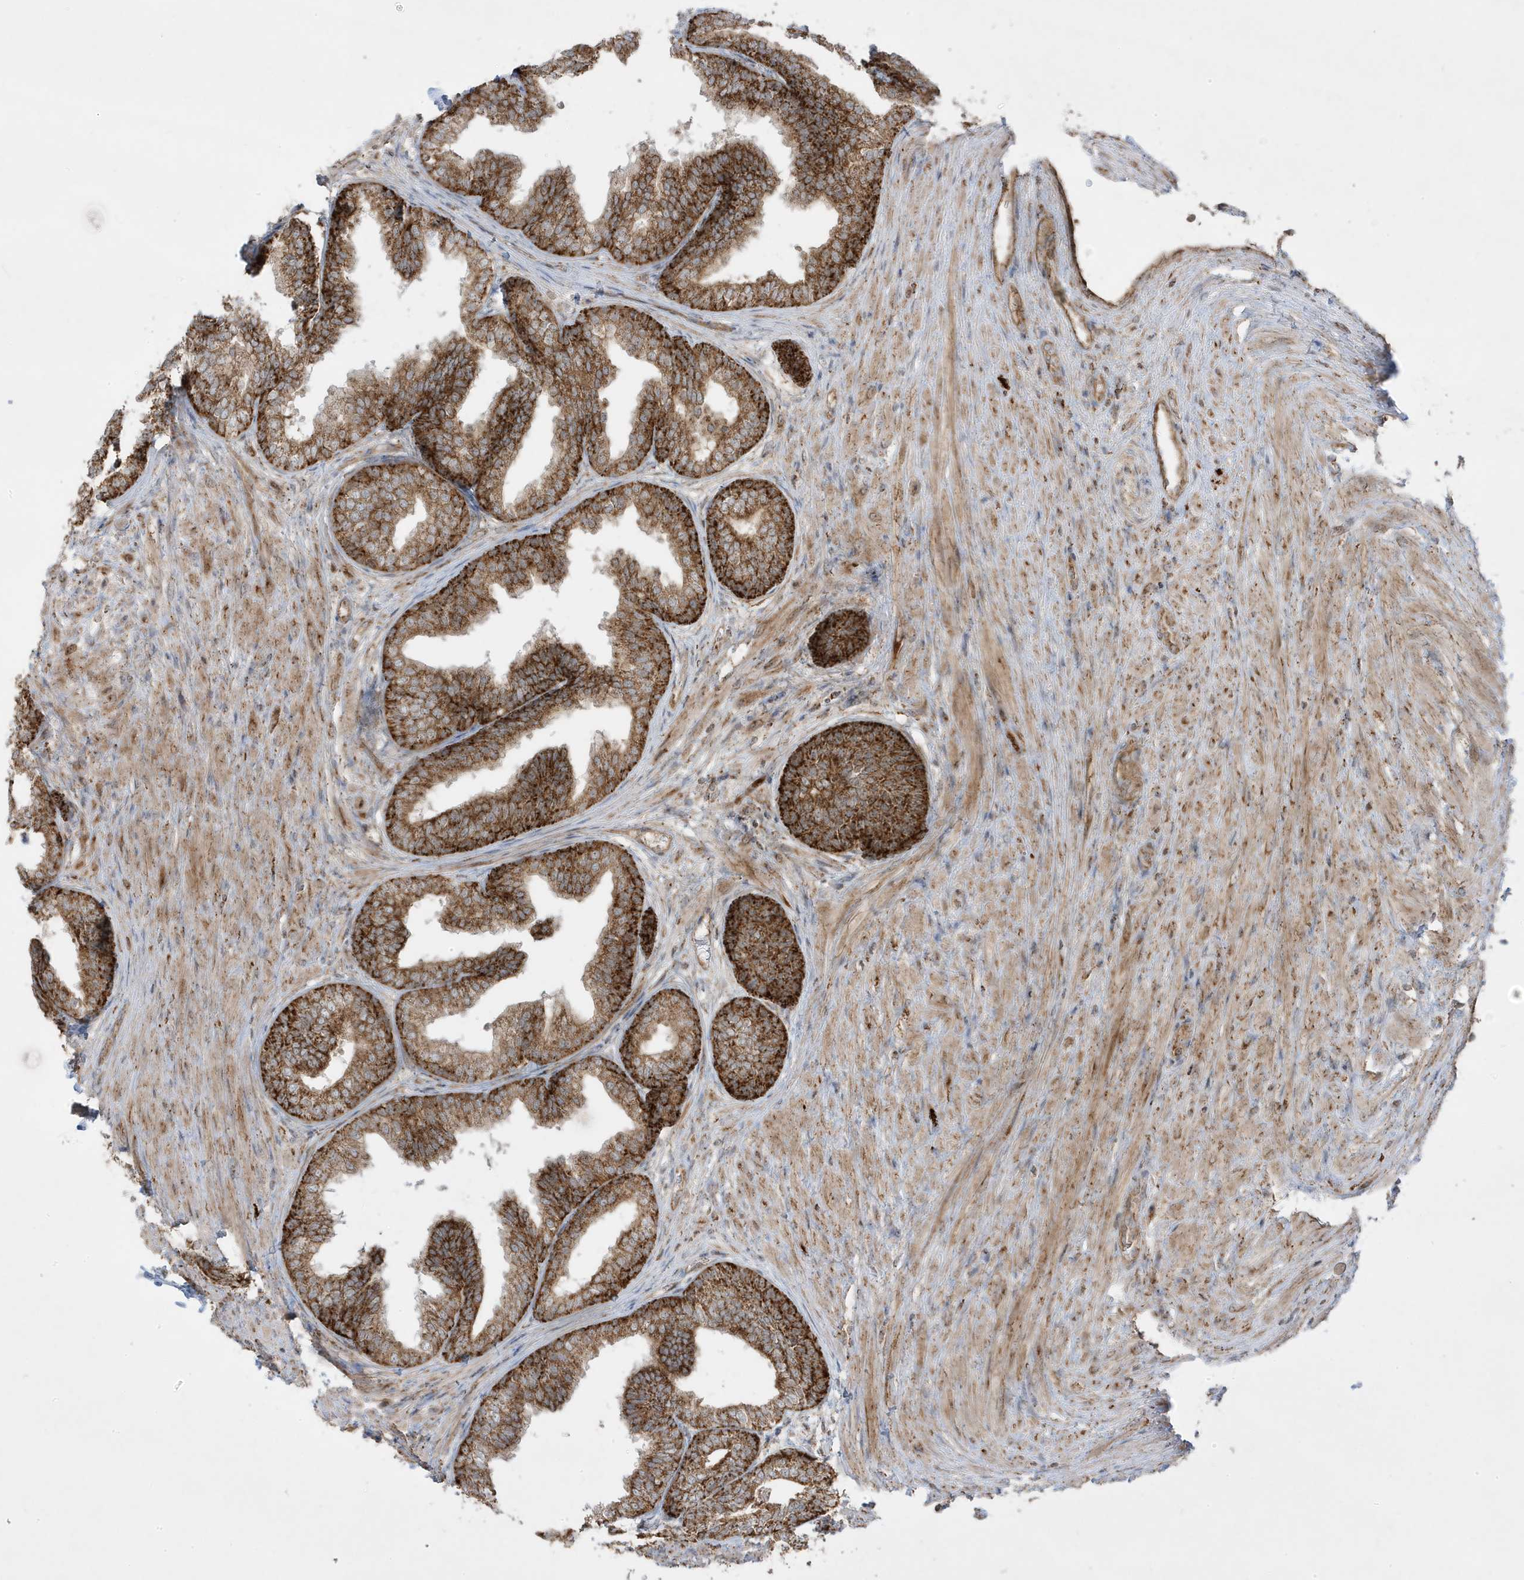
{"staining": {"intensity": "strong", "quantity": ">75%", "location": "cytoplasmic/membranous"}, "tissue": "prostate", "cell_type": "Glandular cells", "image_type": "normal", "snomed": [{"axis": "morphology", "description": "Normal tissue, NOS"}, {"axis": "topography", "description": "Prostate"}], "caption": "Strong cytoplasmic/membranous protein staining is present in approximately >75% of glandular cells in prostate. The protein is stained brown, and the nuclei are stained in blue (DAB (3,3'-diaminobenzidine) IHC with brightfield microscopy, high magnification).", "gene": "CLUAP1", "patient": {"sex": "male", "age": 76}}